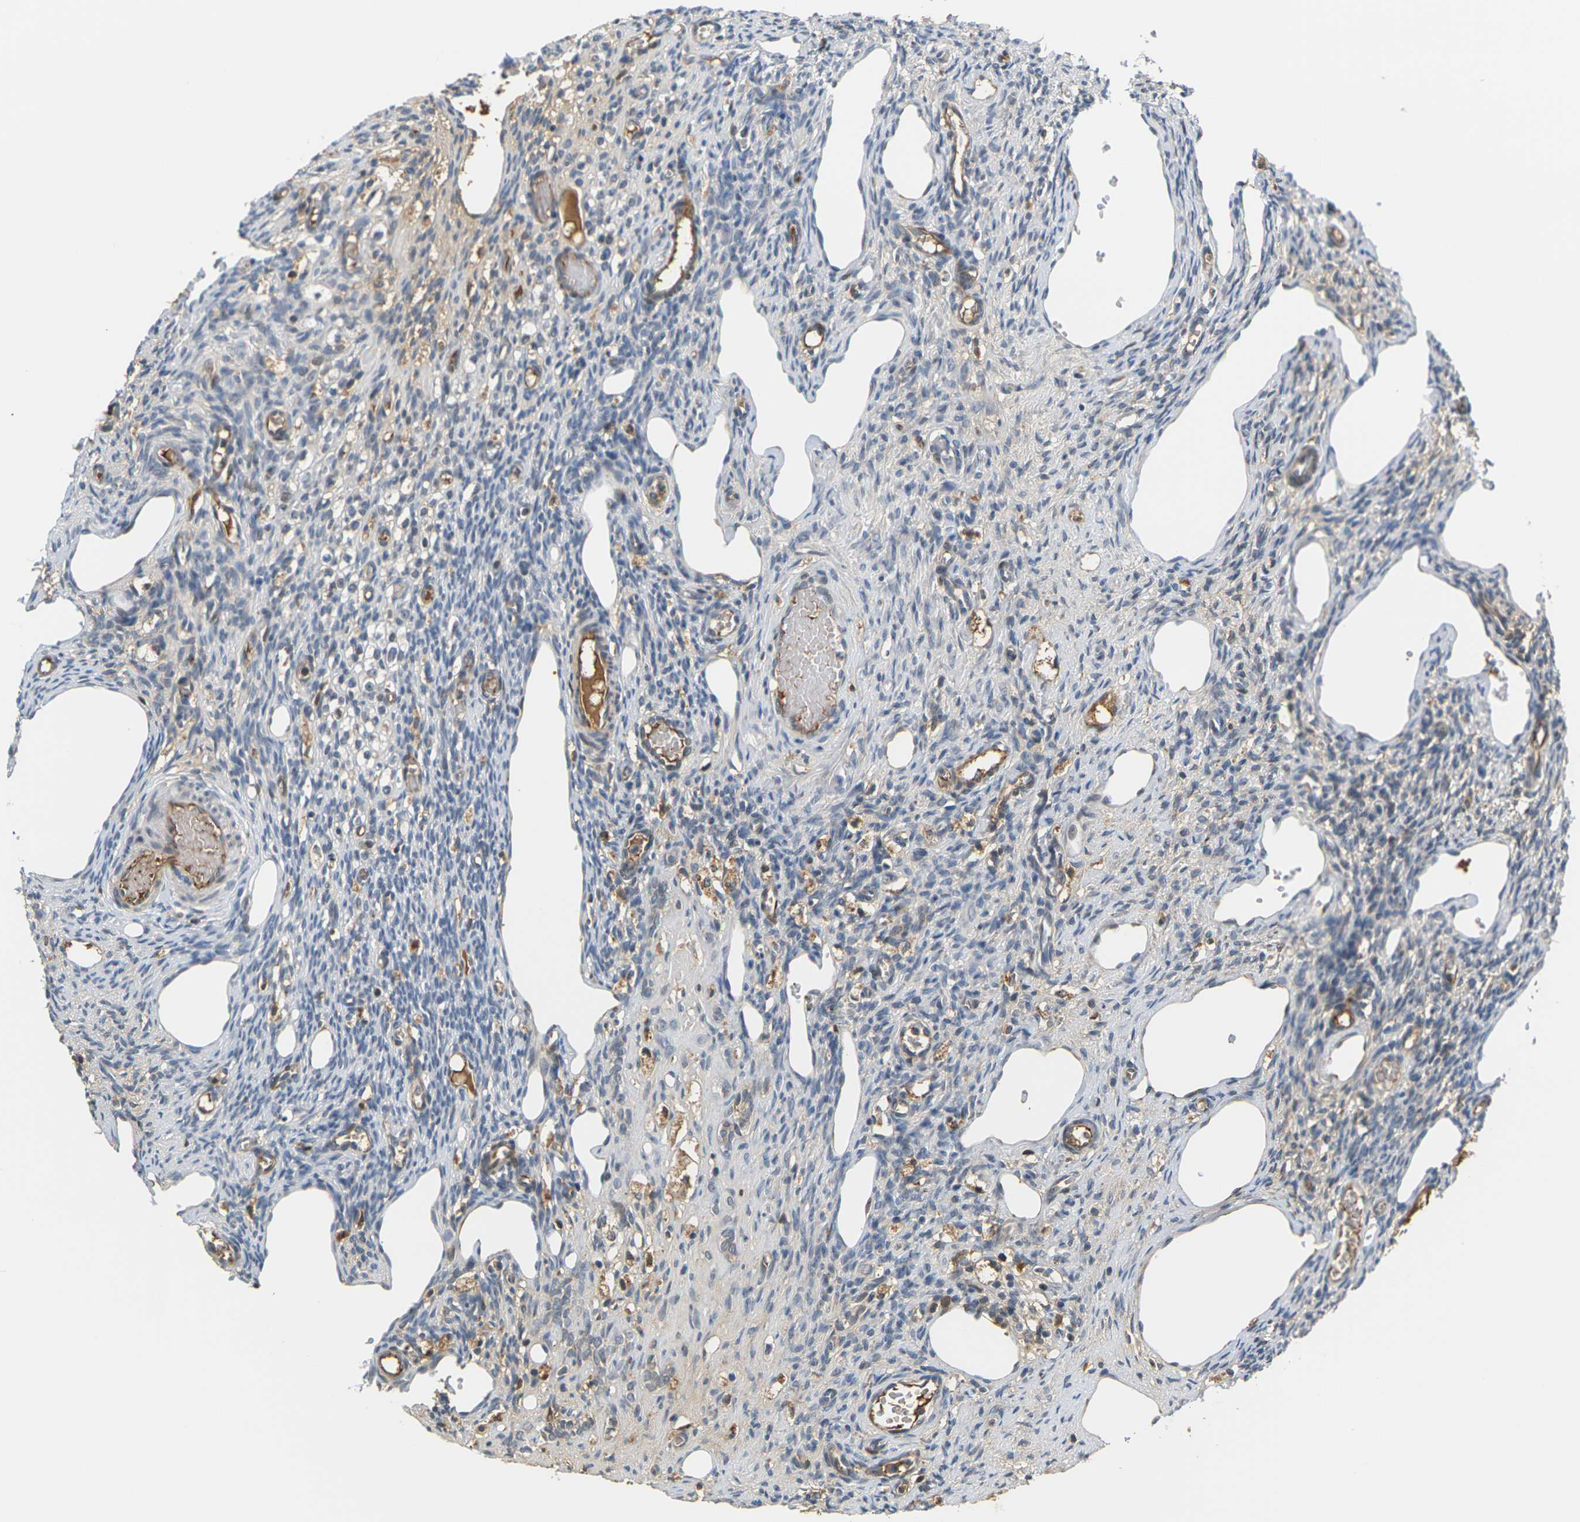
{"staining": {"intensity": "weak", "quantity": "<25%", "location": "cytoplasmic/membranous"}, "tissue": "ovary", "cell_type": "Ovarian stroma cells", "image_type": "normal", "snomed": [{"axis": "morphology", "description": "Normal tissue, NOS"}, {"axis": "topography", "description": "Ovary"}], "caption": "The IHC micrograph has no significant expression in ovarian stroma cells of ovary.", "gene": "PKP2", "patient": {"sex": "female", "age": 33}}